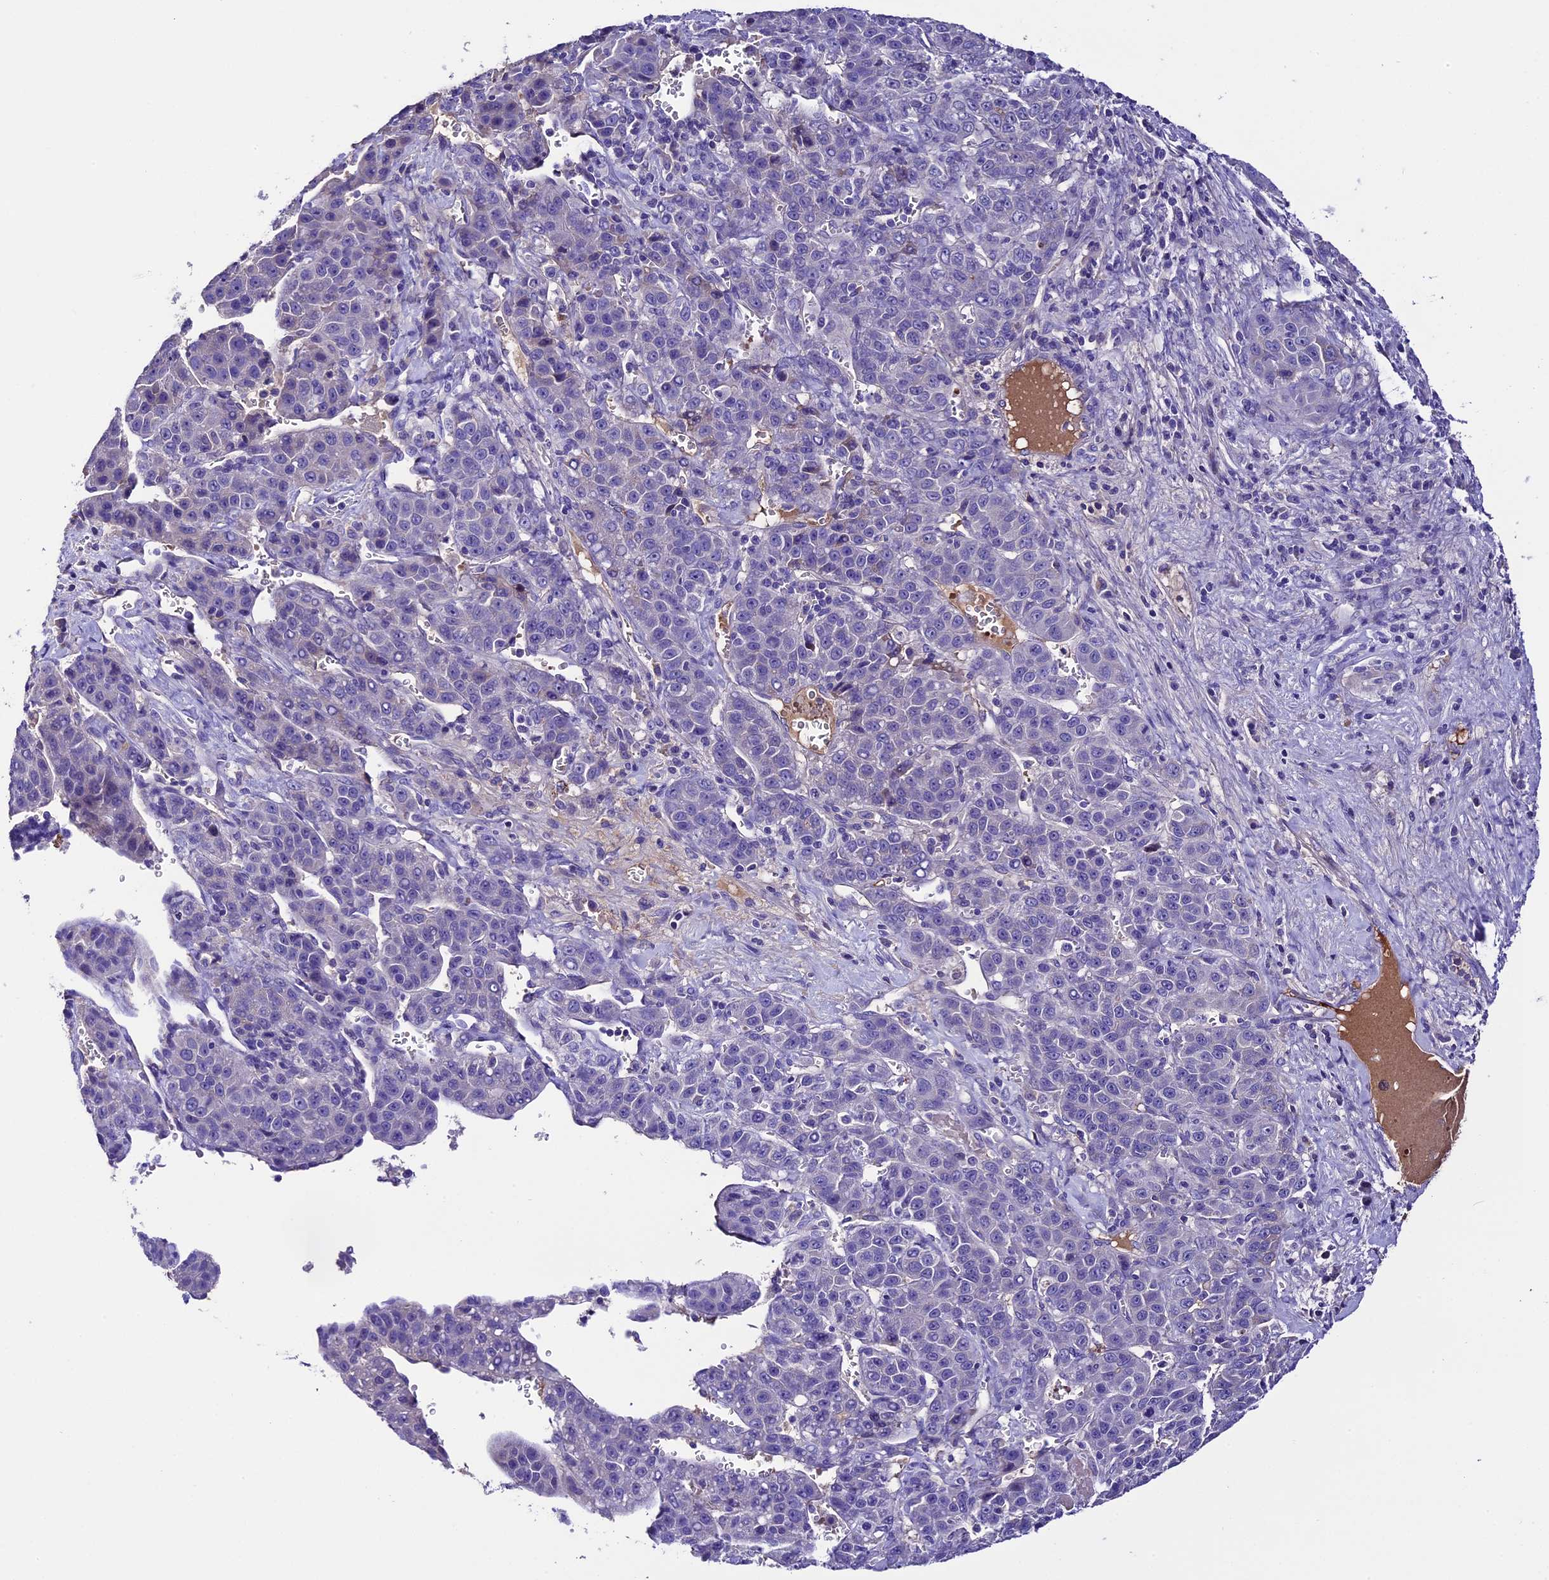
{"staining": {"intensity": "negative", "quantity": "none", "location": "none"}, "tissue": "liver cancer", "cell_type": "Tumor cells", "image_type": "cancer", "snomed": [{"axis": "morphology", "description": "Carcinoma, Hepatocellular, NOS"}, {"axis": "topography", "description": "Liver"}], "caption": "The micrograph reveals no significant expression in tumor cells of hepatocellular carcinoma (liver).", "gene": "TCP11L2", "patient": {"sex": "female", "age": 53}}